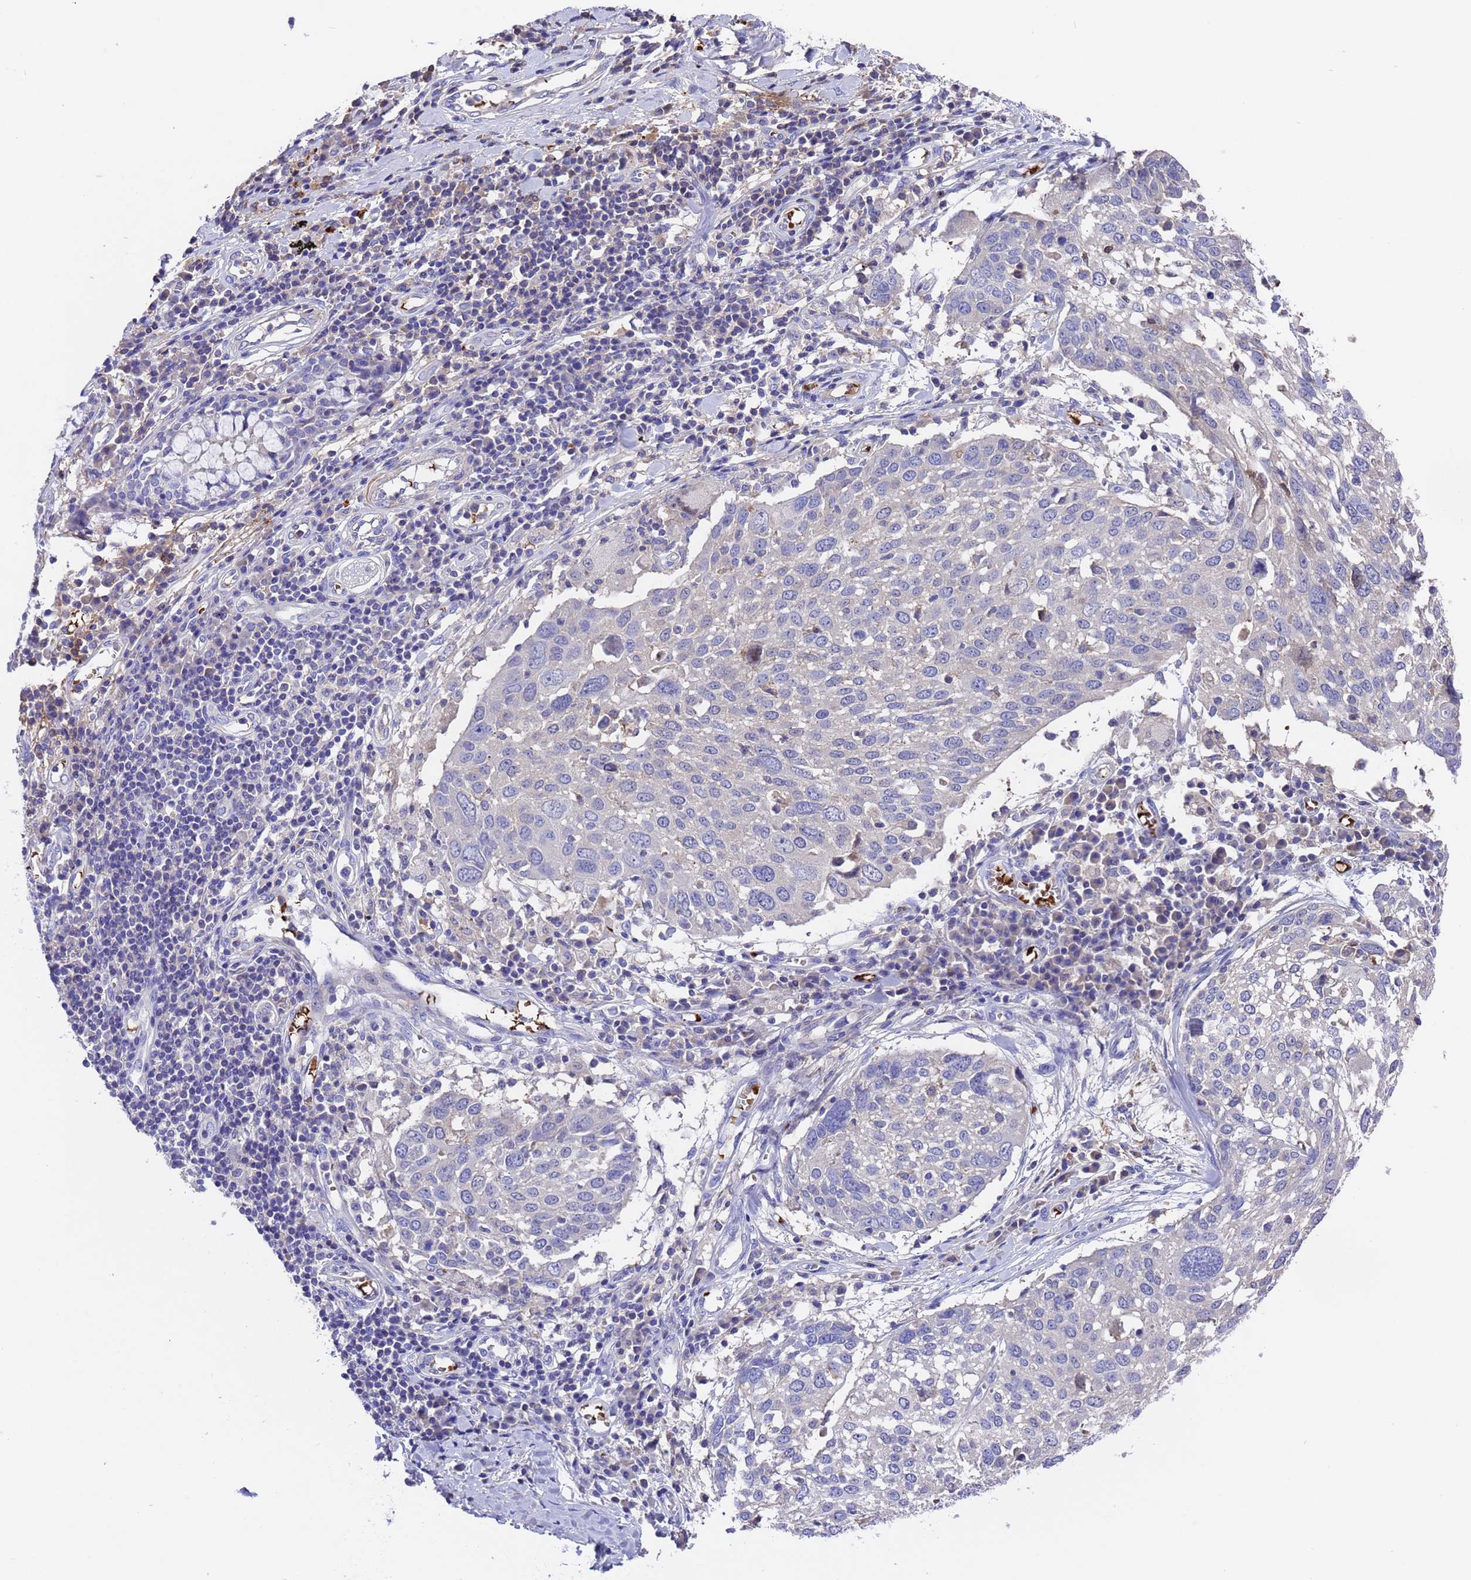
{"staining": {"intensity": "negative", "quantity": "none", "location": "none"}, "tissue": "lung cancer", "cell_type": "Tumor cells", "image_type": "cancer", "snomed": [{"axis": "morphology", "description": "Squamous cell carcinoma, NOS"}, {"axis": "topography", "description": "Lung"}], "caption": "Immunohistochemistry image of neoplastic tissue: lung cancer stained with DAB exhibits no significant protein positivity in tumor cells.", "gene": "ELP6", "patient": {"sex": "male", "age": 65}}